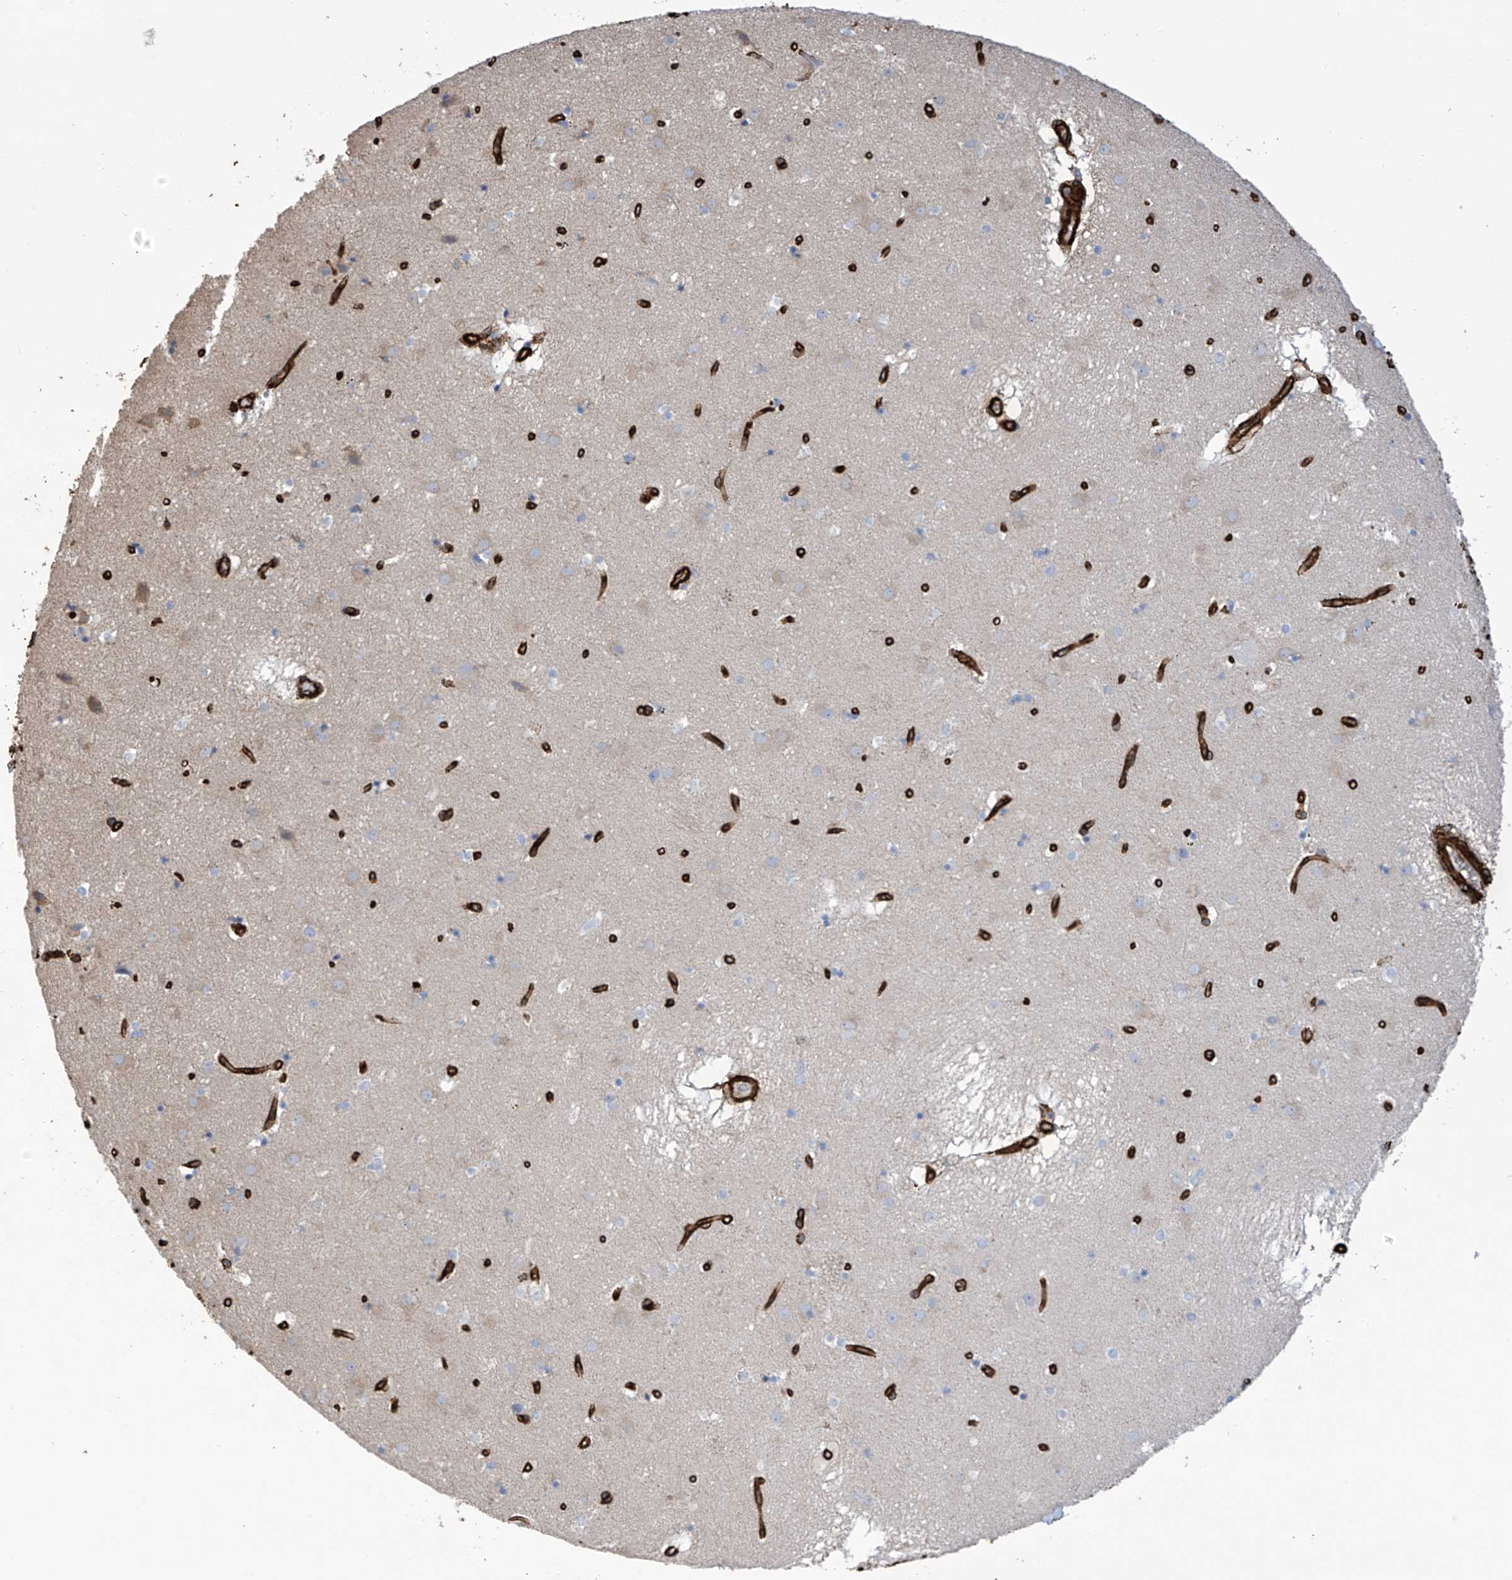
{"staining": {"intensity": "negative", "quantity": "none", "location": "none"}, "tissue": "caudate", "cell_type": "Glial cells", "image_type": "normal", "snomed": [{"axis": "morphology", "description": "Normal tissue, NOS"}, {"axis": "topography", "description": "Lateral ventricle wall"}], "caption": "This is an IHC histopathology image of benign caudate. There is no staining in glial cells.", "gene": "UBTD1", "patient": {"sex": "male", "age": 70}}